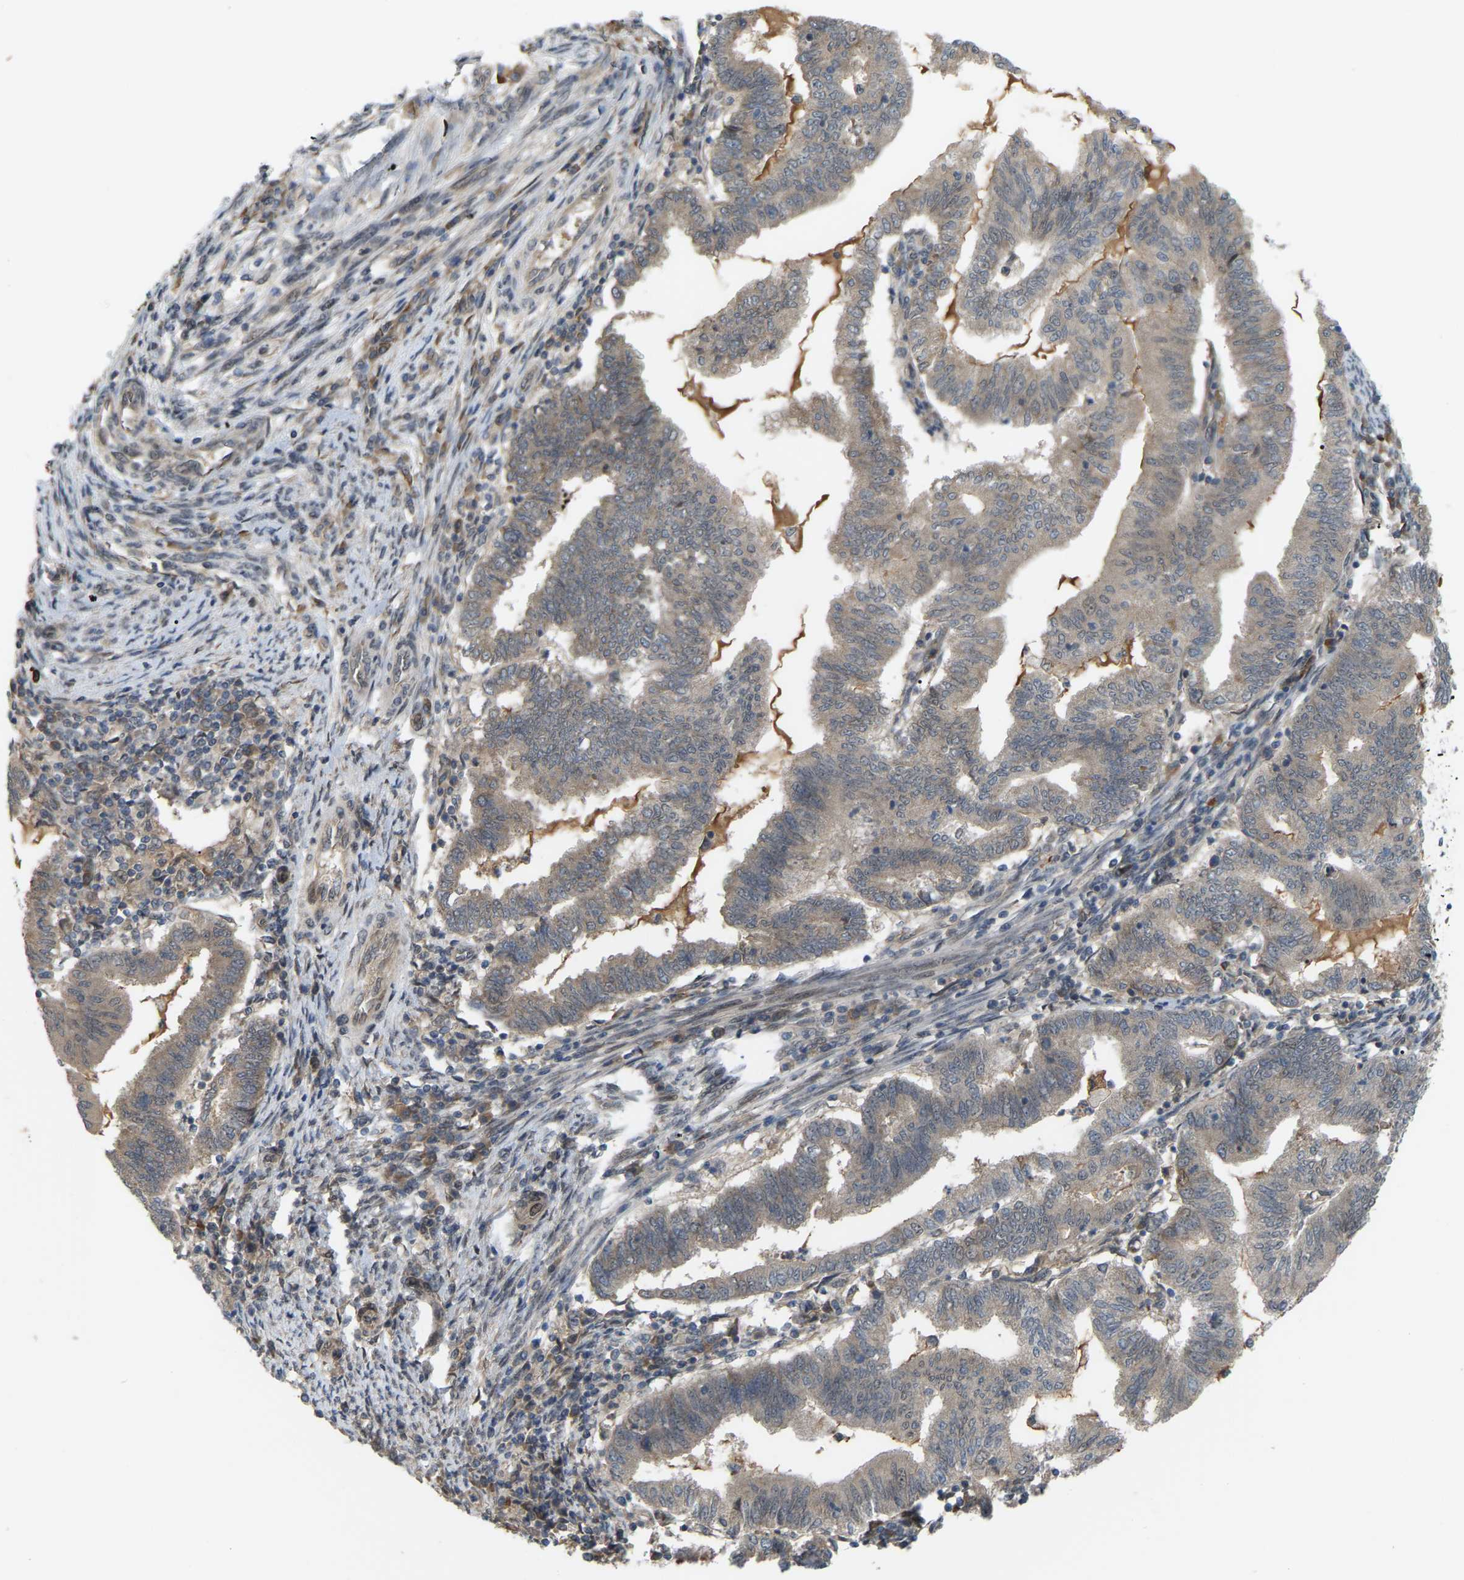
{"staining": {"intensity": "weak", "quantity": "<25%", "location": "cytoplasmic/membranous"}, "tissue": "endometrial cancer", "cell_type": "Tumor cells", "image_type": "cancer", "snomed": [{"axis": "morphology", "description": "Polyp, NOS"}, {"axis": "morphology", "description": "Adenocarcinoma, NOS"}, {"axis": "morphology", "description": "Adenoma, NOS"}, {"axis": "topography", "description": "Endometrium"}], "caption": "Photomicrograph shows no protein positivity in tumor cells of endometrial cancer tissue.", "gene": "CROT", "patient": {"sex": "female", "age": 79}}